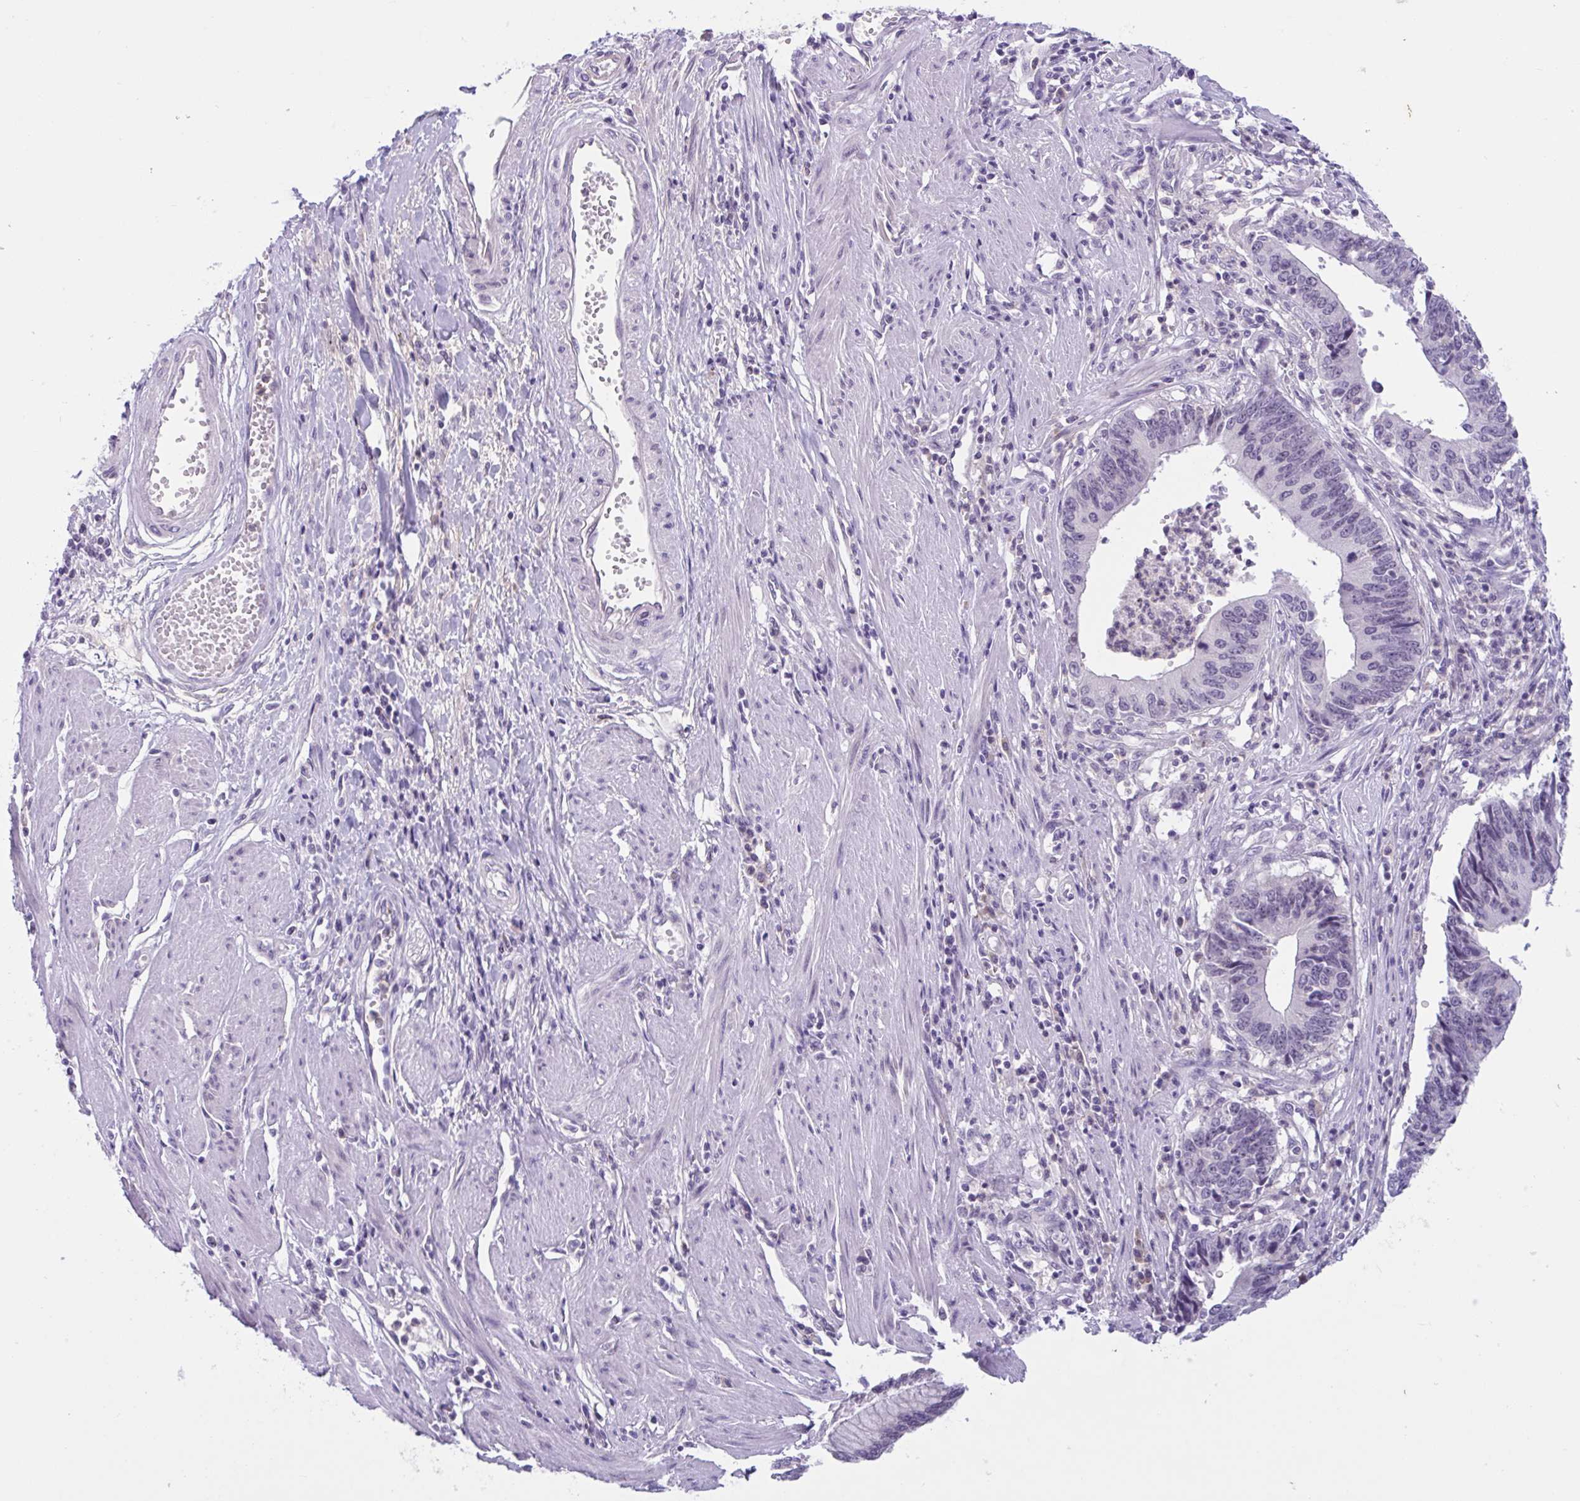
{"staining": {"intensity": "negative", "quantity": "none", "location": "none"}, "tissue": "stomach cancer", "cell_type": "Tumor cells", "image_type": "cancer", "snomed": [{"axis": "morphology", "description": "Adenocarcinoma, NOS"}, {"axis": "topography", "description": "Stomach"}], "caption": "A micrograph of stomach cancer (adenocarcinoma) stained for a protein displays no brown staining in tumor cells.", "gene": "WNT9B", "patient": {"sex": "male", "age": 59}}